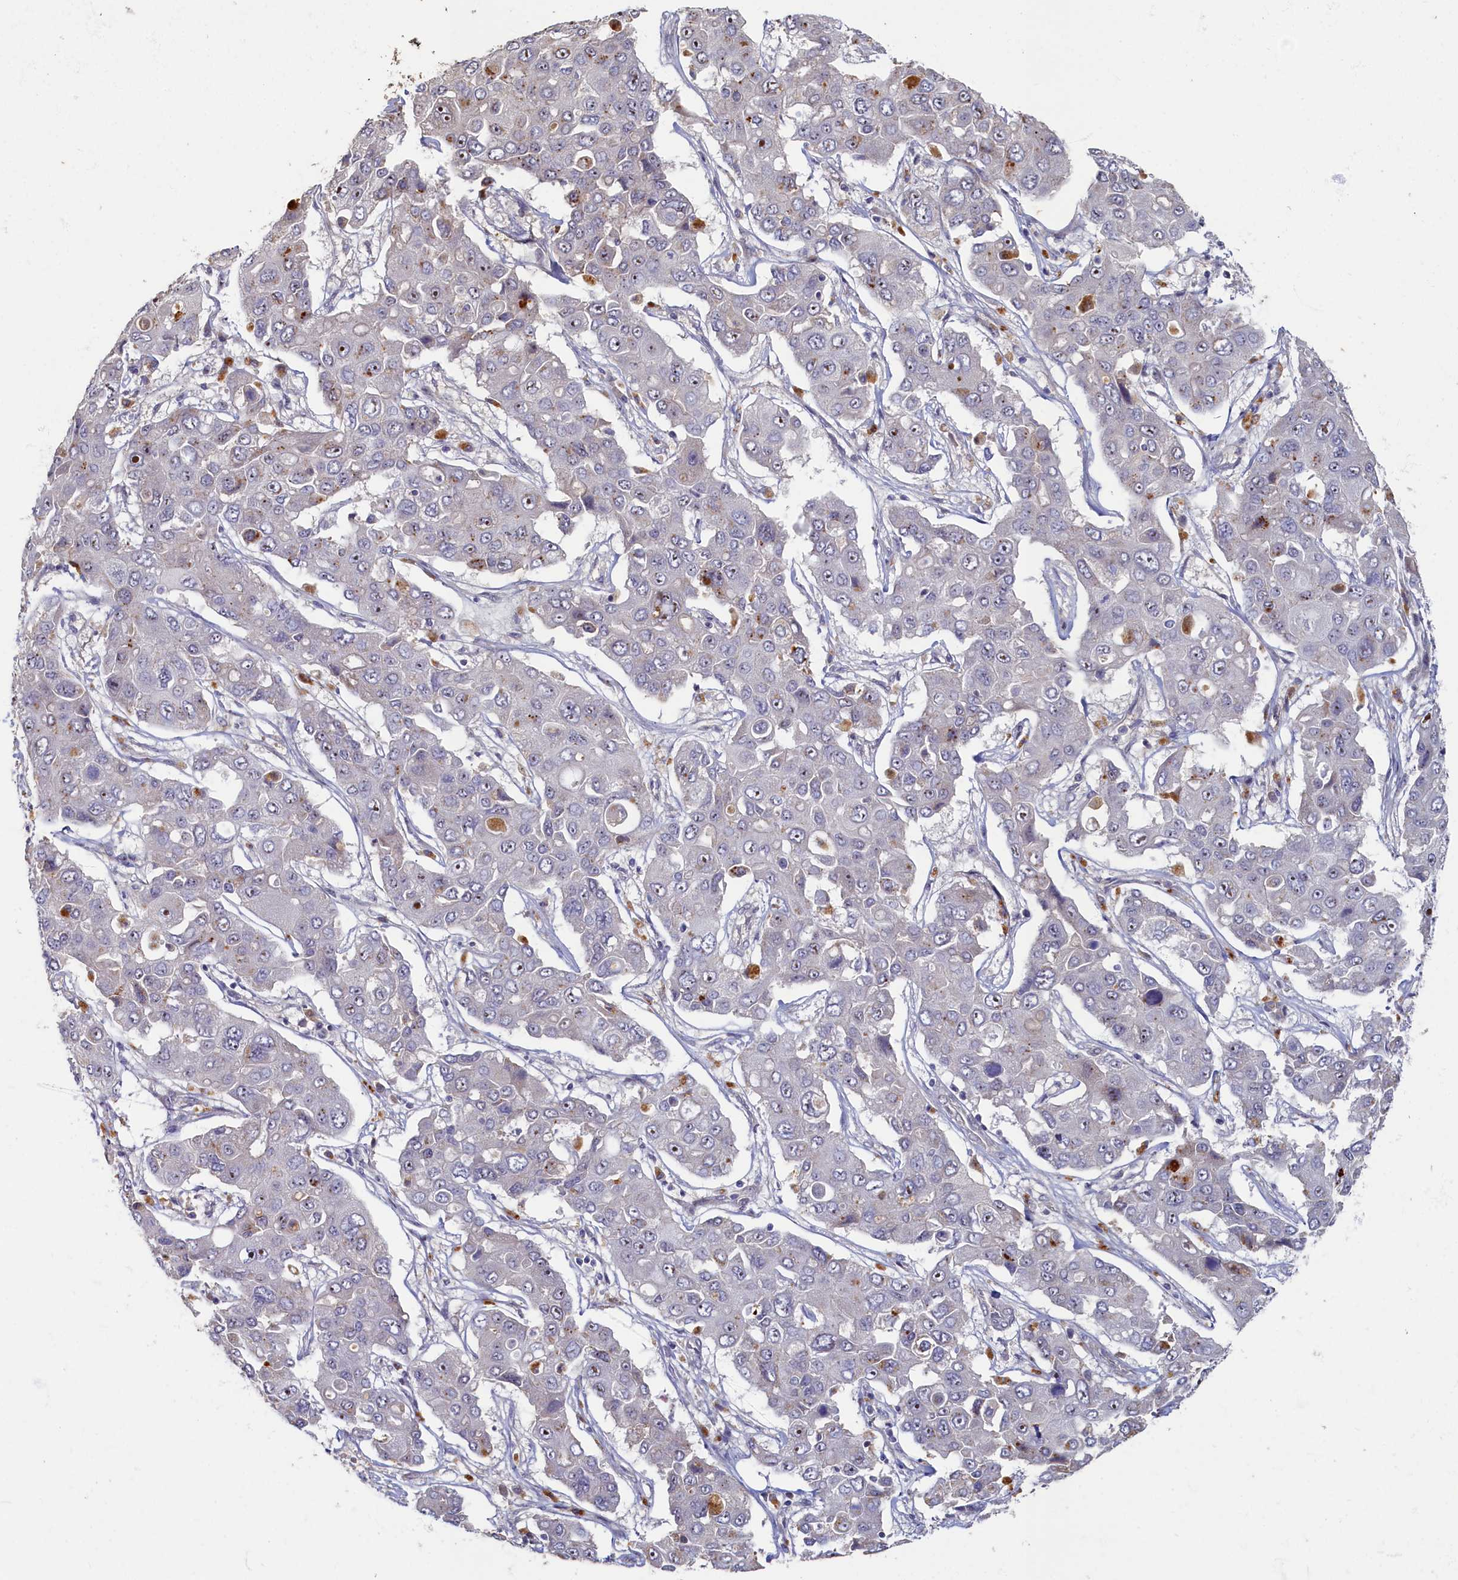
{"staining": {"intensity": "moderate", "quantity": "<25%", "location": "nuclear"}, "tissue": "liver cancer", "cell_type": "Tumor cells", "image_type": "cancer", "snomed": [{"axis": "morphology", "description": "Cholangiocarcinoma"}, {"axis": "topography", "description": "Liver"}], "caption": "This is a photomicrograph of IHC staining of liver cancer (cholangiocarcinoma), which shows moderate positivity in the nuclear of tumor cells.", "gene": "HUNK", "patient": {"sex": "male", "age": 67}}